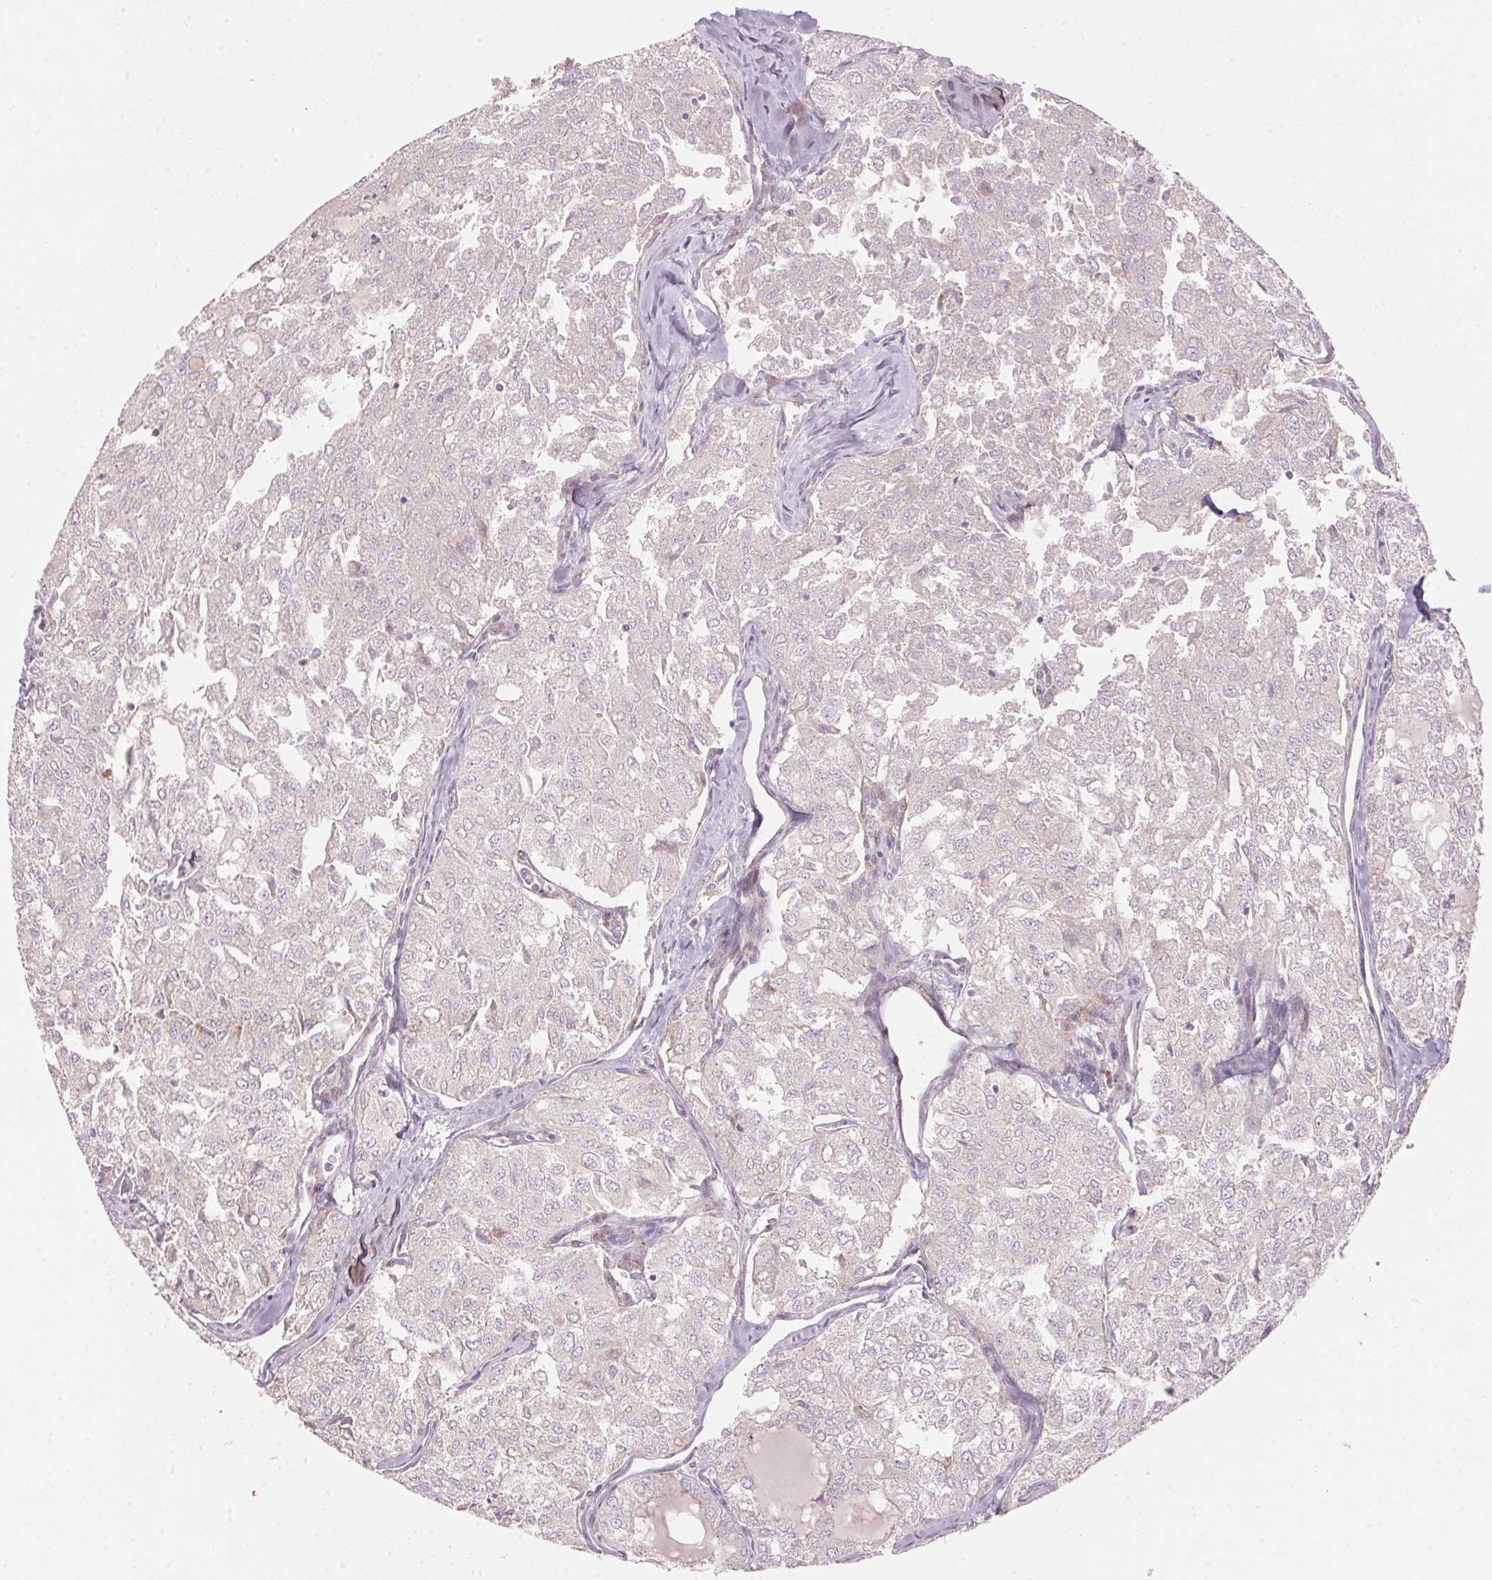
{"staining": {"intensity": "weak", "quantity": "<25%", "location": "cytoplasmic/membranous"}, "tissue": "thyroid cancer", "cell_type": "Tumor cells", "image_type": "cancer", "snomed": [{"axis": "morphology", "description": "Follicular adenoma carcinoma, NOS"}, {"axis": "topography", "description": "Thyroid gland"}], "caption": "IHC image of neoplastic tissue: human follicular adenoma carcinoma (thyroid) stained with DAB displays no significant protein staining in tumor cells. (Stains: DAB immunohistochemistry with hematoxylin counter stain, Microscopy: brightfield microscopy at high magnification).", "gene": "BLOC1S2", "patient": {"sex": "male", "age": 75}}